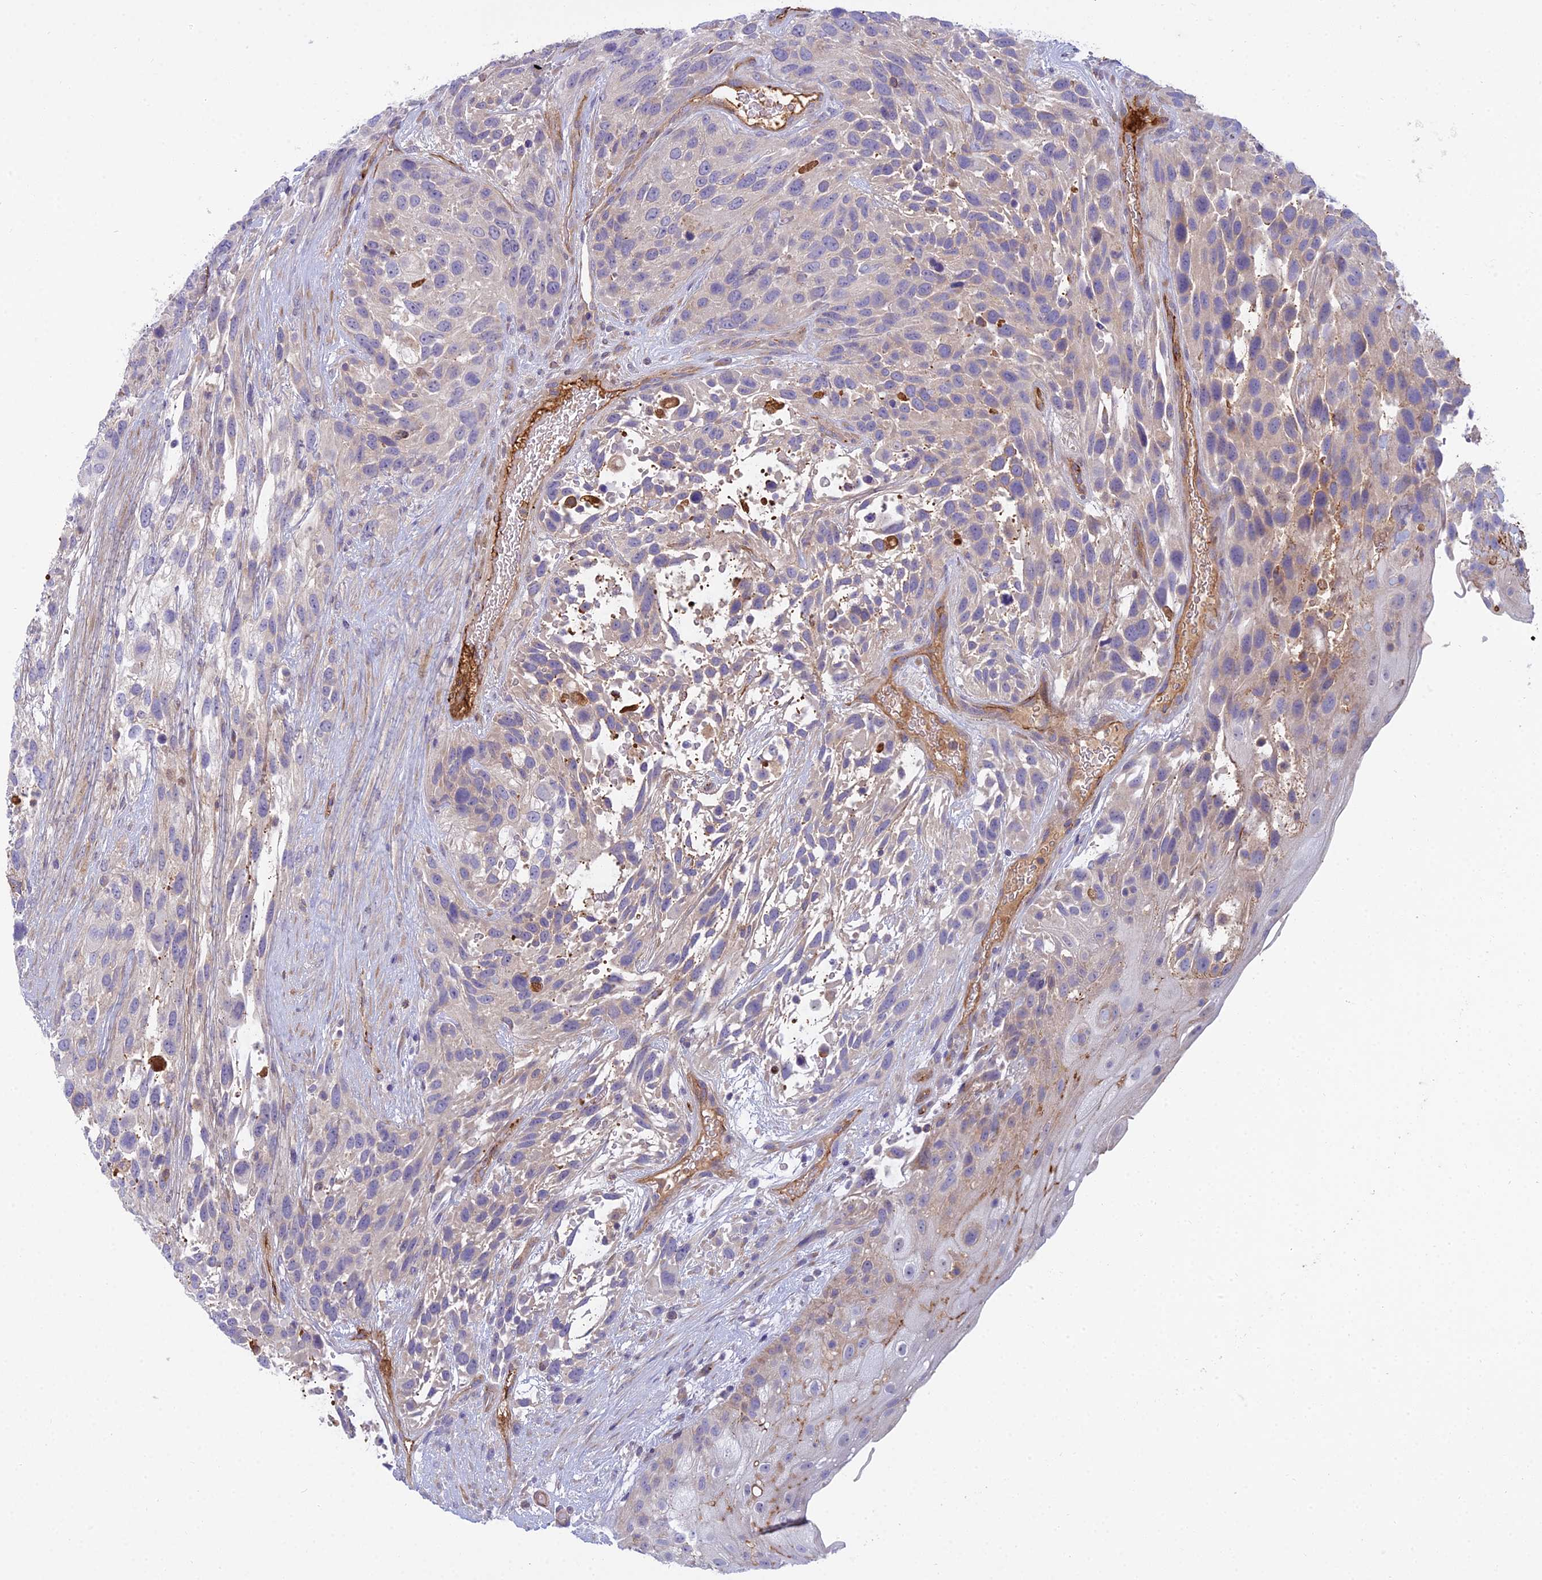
{"staining": {"intensity": "negative", "quantity": "none", "location": "none"}, "tissue": "urothelial cancer", "cell_type": "Tumor cells", "image_type": "cancer", "snomed": [{"axis": "morphology", "description": "Urothelial carcinoma, High grade"}, {"axis": "topography", "description": "Urinary bladder"}], "caption": "There is no significant expression in tumor cells of urothelial carcinoma (high-grade).", "gene": "DUS2", "patient": {"sex": "female", "age": 70}}